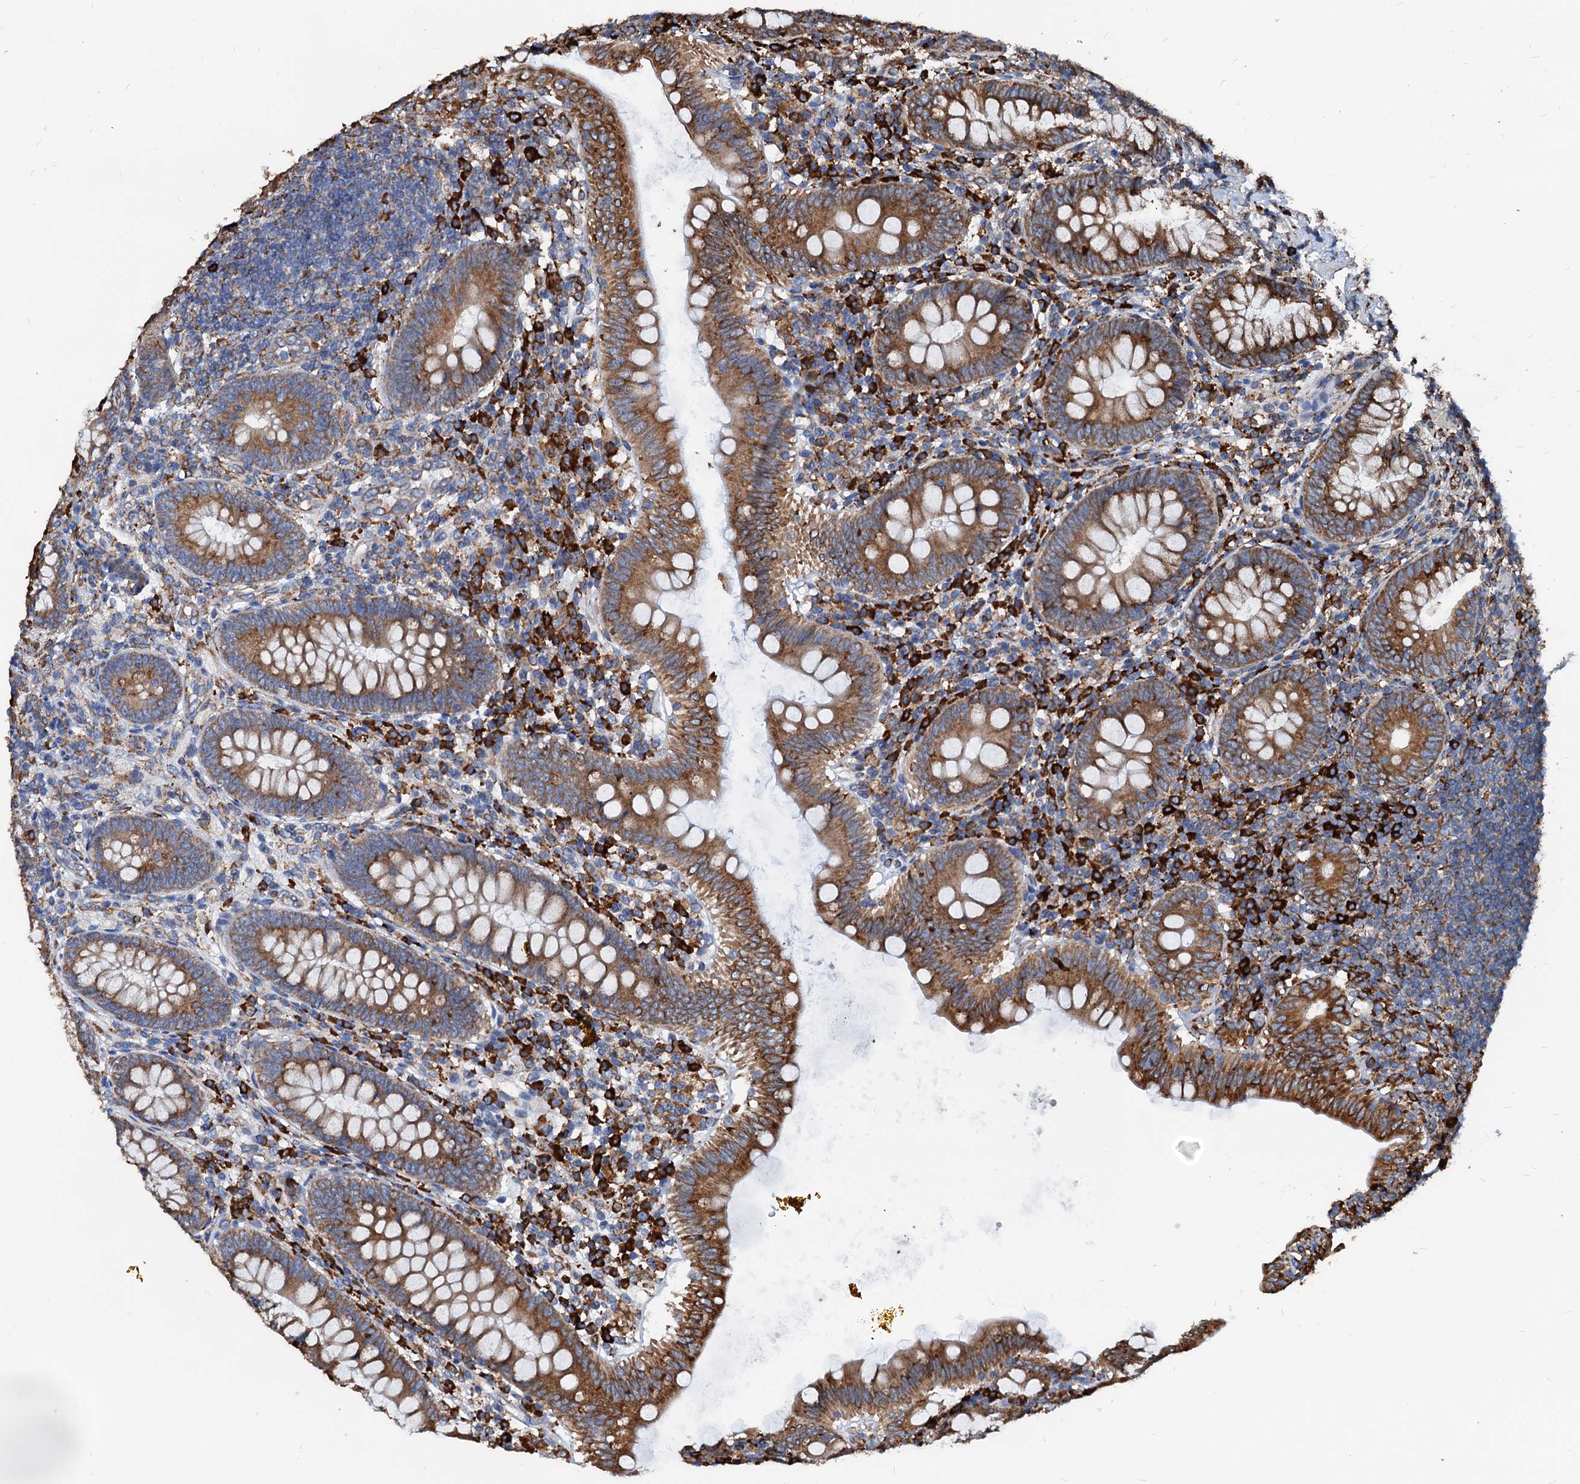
{"staining": {"intensity": "moderate", "quantity": ">75%", "location": "cytoplasmic/membranous"}, "tissue": "appendix", "cell_type": "Glandular cells", "image_type": "normal", "snomed": [{"axis": "morphology", "description": "Normal tissue, NOS"}, {"axis": "topography", "description": "Appendix"}], "caption": "Appendix stained with DAB immunohistochemistry exhibits medium levels of moderate cytoplasmic/membranous positivity in about >75% of glandular cells.", "gene": "HSPA5", "patient": {"sex": "male", "age": 14}}